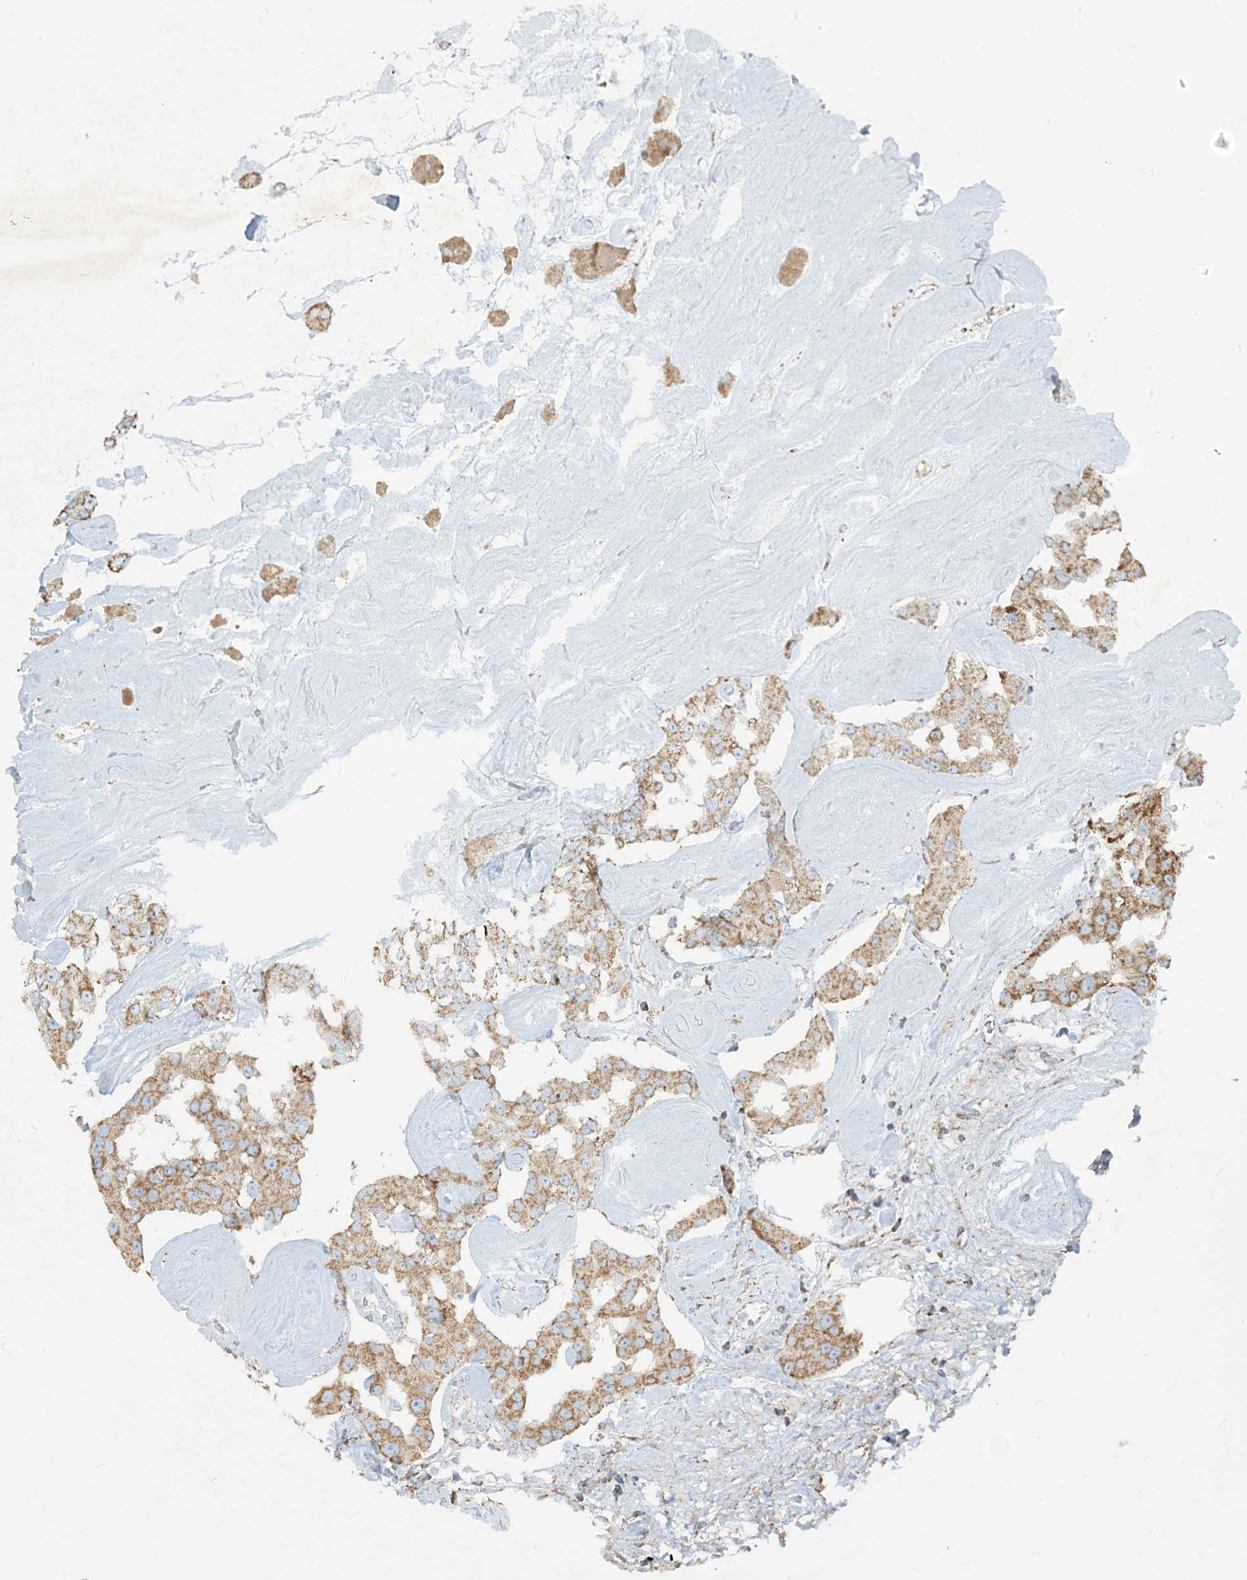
{"staining": {"intensity": "moderate", "quantity": "25%-75%", "location": "cytoplasmic/membranous"}, "tissue": "carcinoid", "cell_type": "Tumor cells", "image_type": "cancer", "snomed": [{"axis": "morphology", "description": "Carcinoma, NOS"}, {"axis": "morphology", "description": "Carcinoid, malignant, NOS"}, {"axis": "topography", "description": "Urinary bladder"}], "caption": "Approximately 25%-75% of tumor cells in human carcinoma display moderate cytoplasmic/membranous protein expression as visualized by brown immunohistochemical staining.", "gene": "BEND4", "patient": {"sex": "male", "age": 57}}